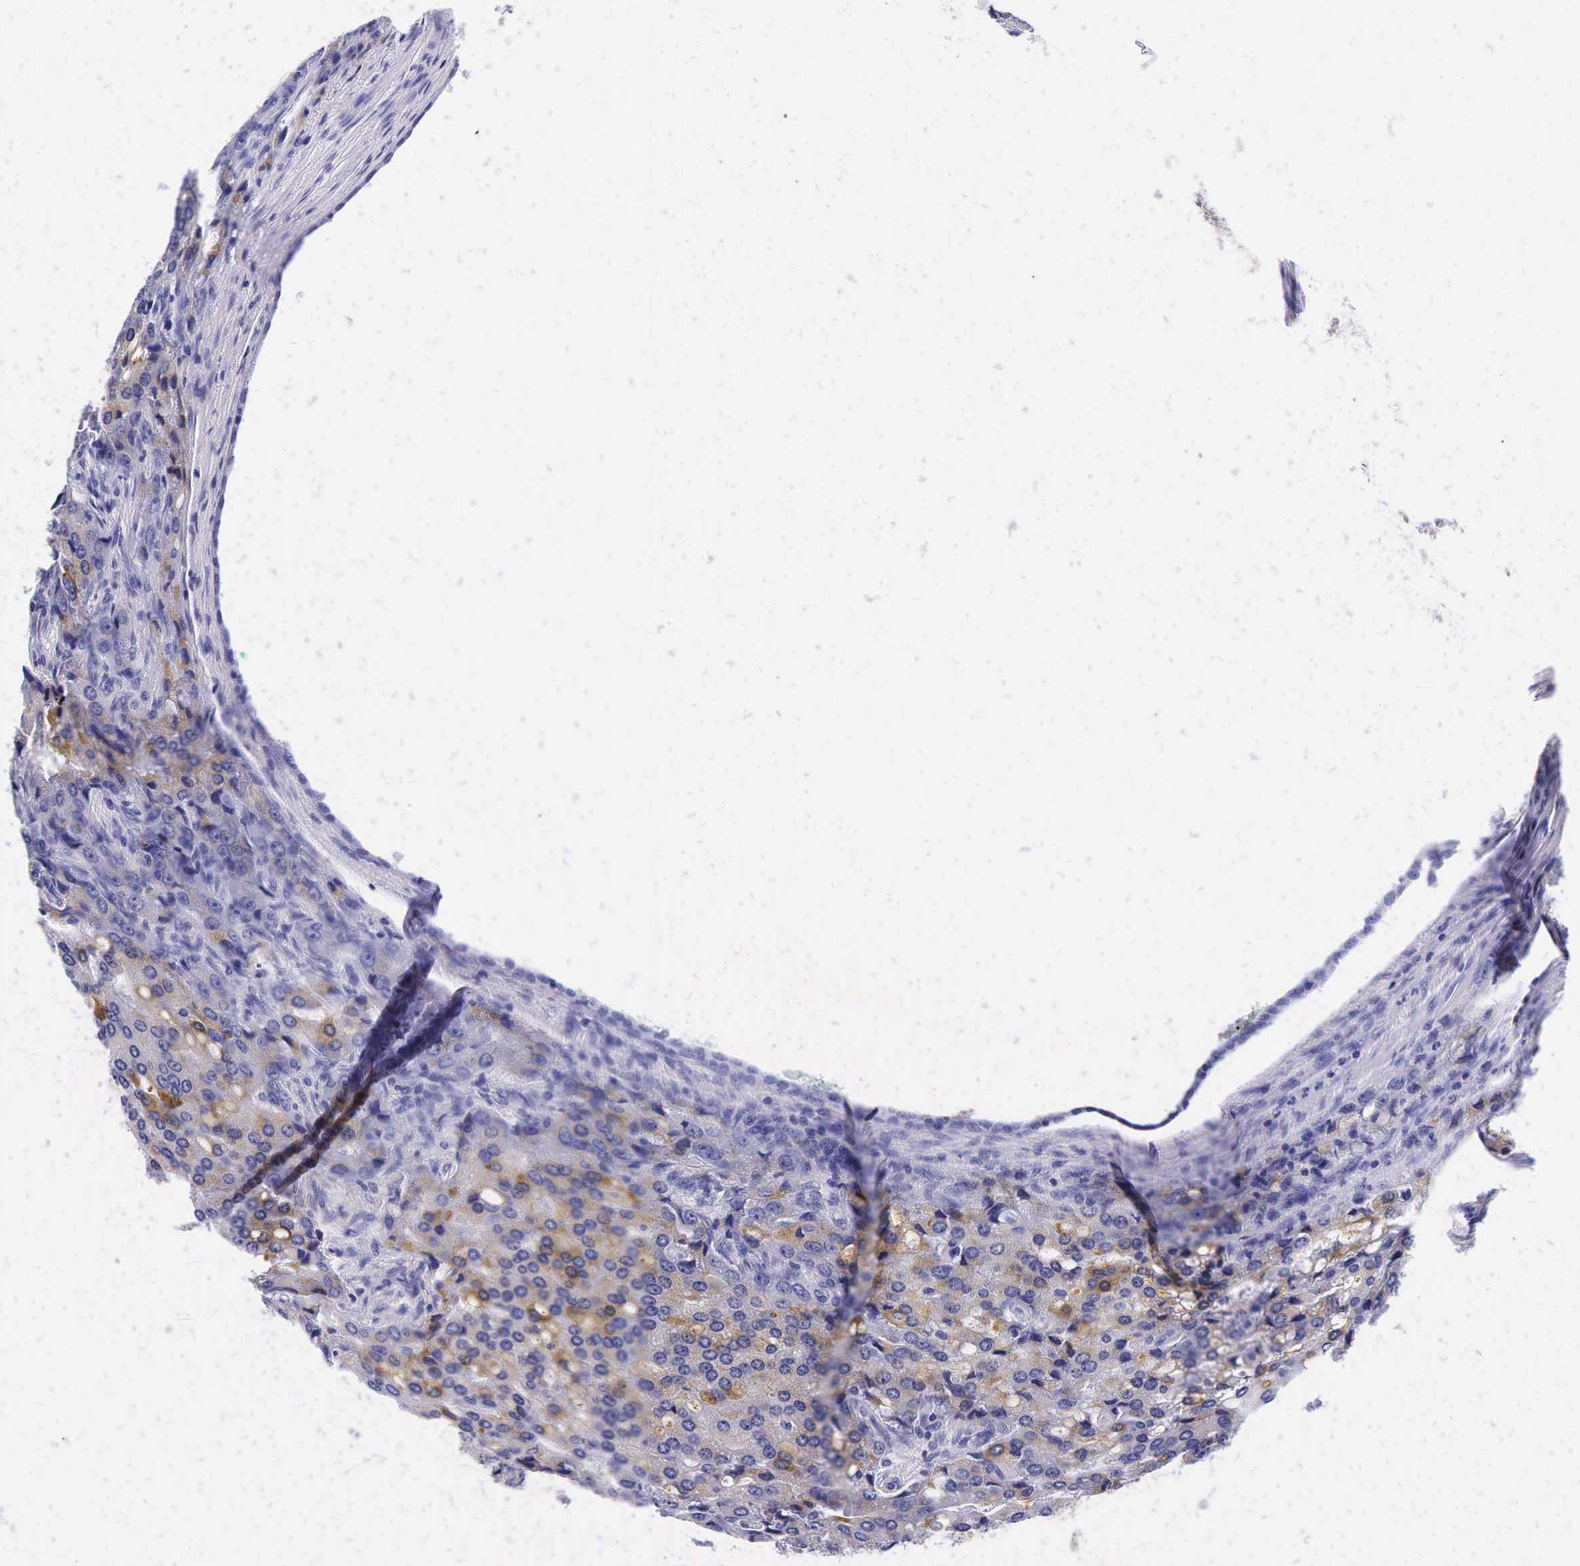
{"staining": {"intensity": "moderate", "quantity": "25%-75%", "location": "cytoplasmic/membranous"}, "tissue": "prostate cancer", "cell_type": "Tumor cells", "image_type": "cancer", "snomed": [{"axis": "morphology", "description": "Adenocarcinoma, Medium grade"}, {"axis": "topography", "description": "Prostate"}], "caption": "High-power microscopy captured an IHC image of prostate cancer, revealing moderate cytoplasmic/membranous staining in about 25%-75% of tumor cells. Ihc stains the protein in brown and the nuclei are stained blue.", "gene": "KLK3", "patient": {"sex": "male", "age": 72}}